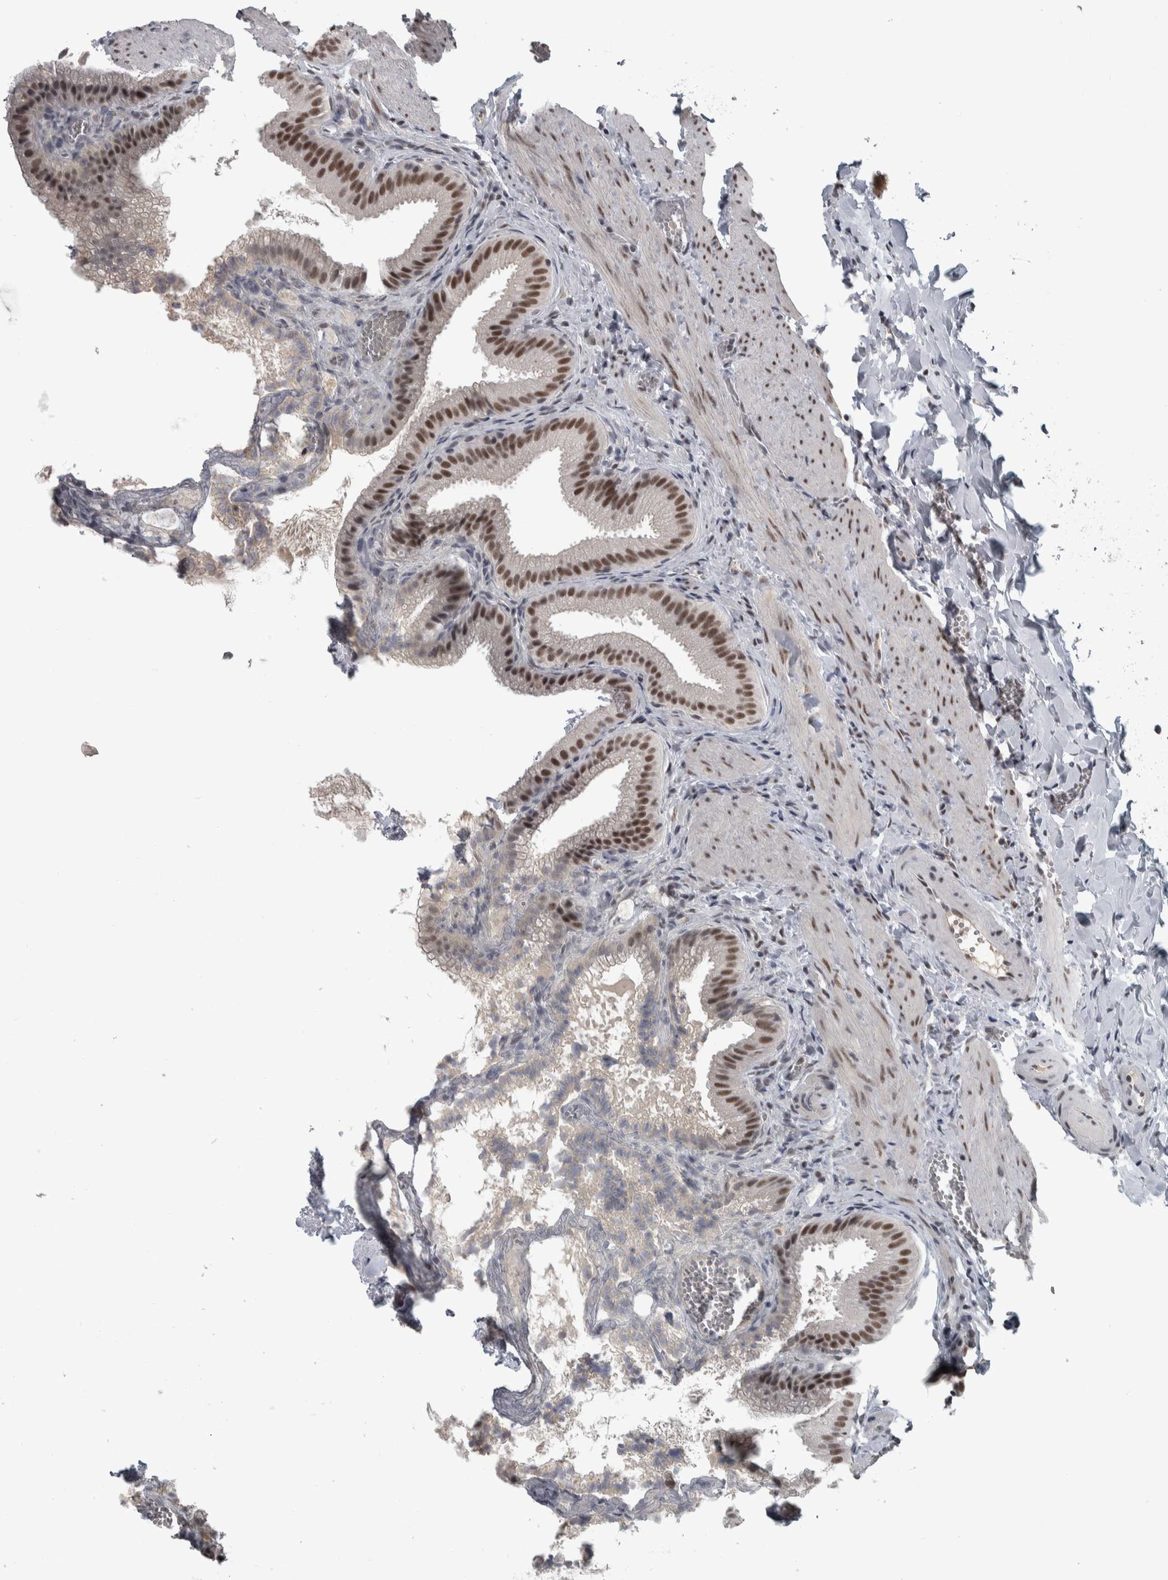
{"staining": {"intensity": "strong", "quantity": ">75%", "location": "nuclear"}, "tissue": "gallbladder", "cell_type": "Glandular cells", "image_type": "normal", "snomed": [{"axis": "morphology", "description": "Normal tissue, NOS"}, {"axis": "topography", "description": "Gallbladder"}], "caption": "Protein expression analysis of benign gallbladder demonstrates strong nuclear staining in about >75% of glandular cells.", "gene": "DDX42", "patient": {"sex": "male", "age": 38}}